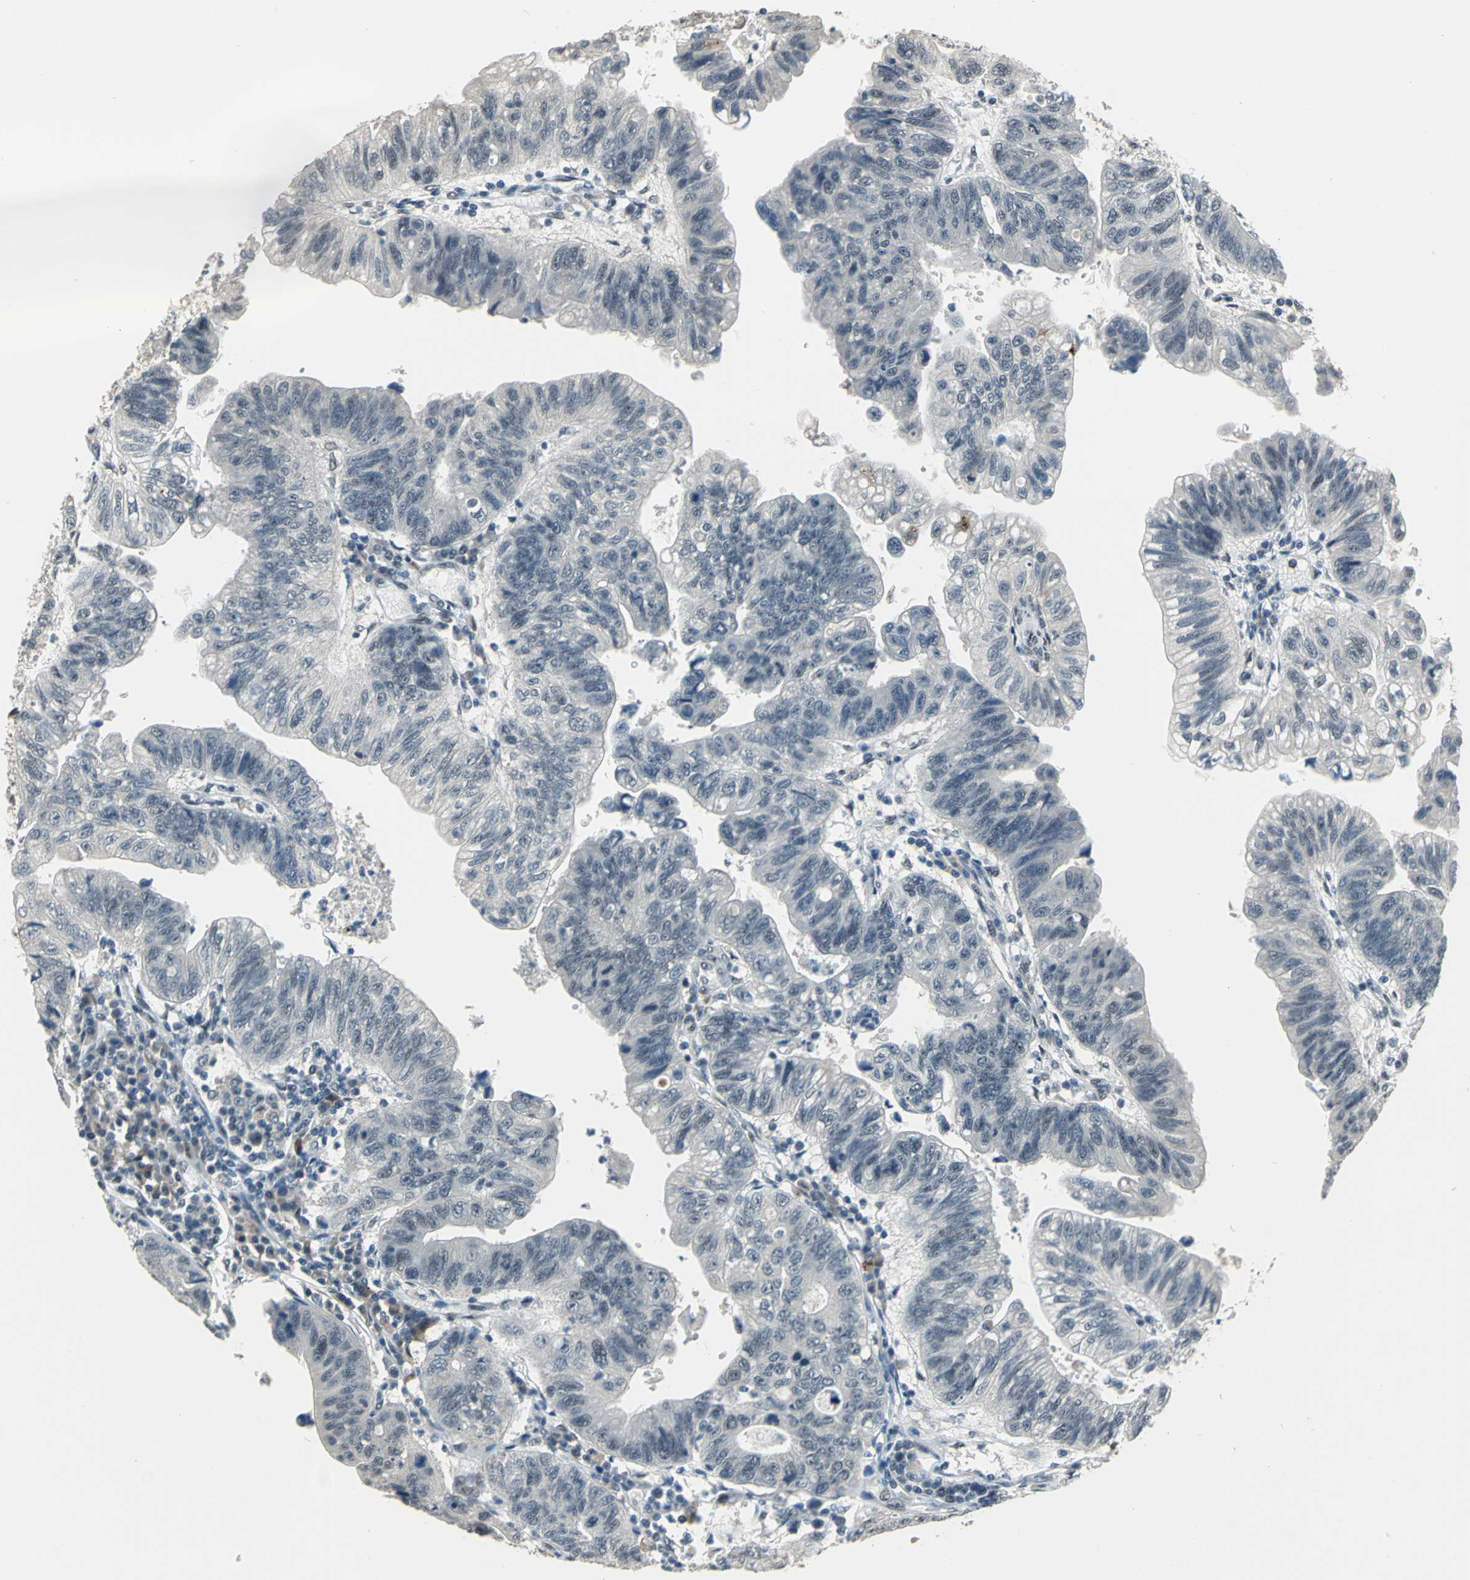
{"staining": {"intensity": "negative", "quantity": "none", "location": "none"}, "tissue": "stomach cancer", "cell_type": "Tumor cells", "image_type": "cancer", "snomed": [{"axis": "morphology", "description": "Adenocarcinoma, NOS"}, {"axis": "topography", "description": "Stomach"}], "caption": "Immunohistochemistry (IHC) histopathology image of neoplastic tissue: stomach cancer stained with DAB (3,3'-diaminobenzidine) shows no significant protein positivity in tumor cells.", "gene": "ELF2", "patient": {"sex": "male", "age": 59}}